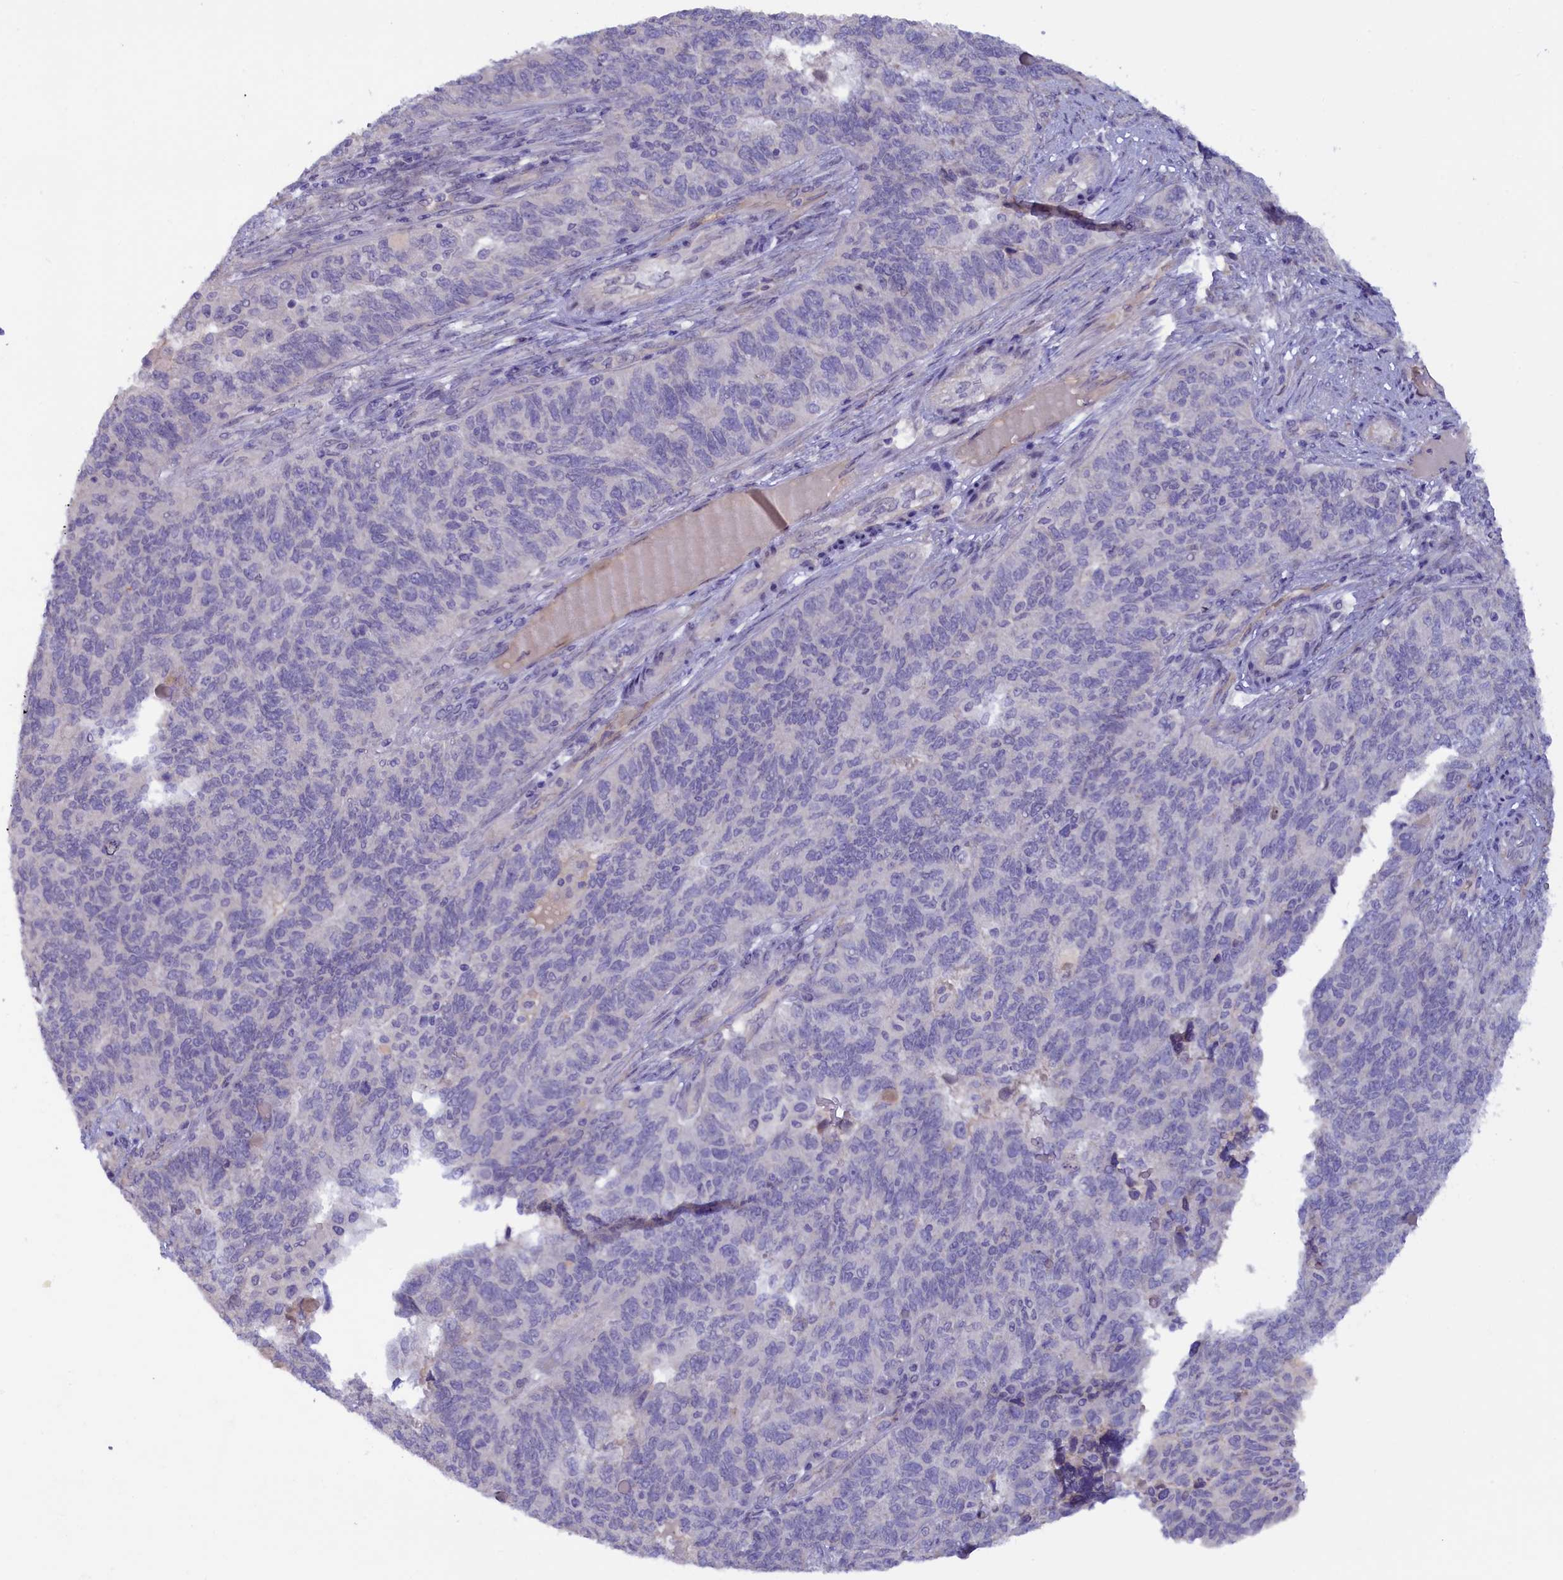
{"staining": {"intensity": "negative", "quantity": "none", "location": "none"}, "tissue": "endometrial cancer", "cell_type": "Tumor cells", "image_type": "cancer", "snomed": [{"axis": "morphology", "description": "Adenocarcinoma, NOS"}, {"axis": "topography", "description": "Endometrium"}], "caption": "Immunohistochemistry (IHC) histopathology image of human endometrial cancer stained for a protein (brown), which reveals no positivity in tumor cells.", "gene": "ZSWIM4", "patient": {"sex": "female", "age": 66}}